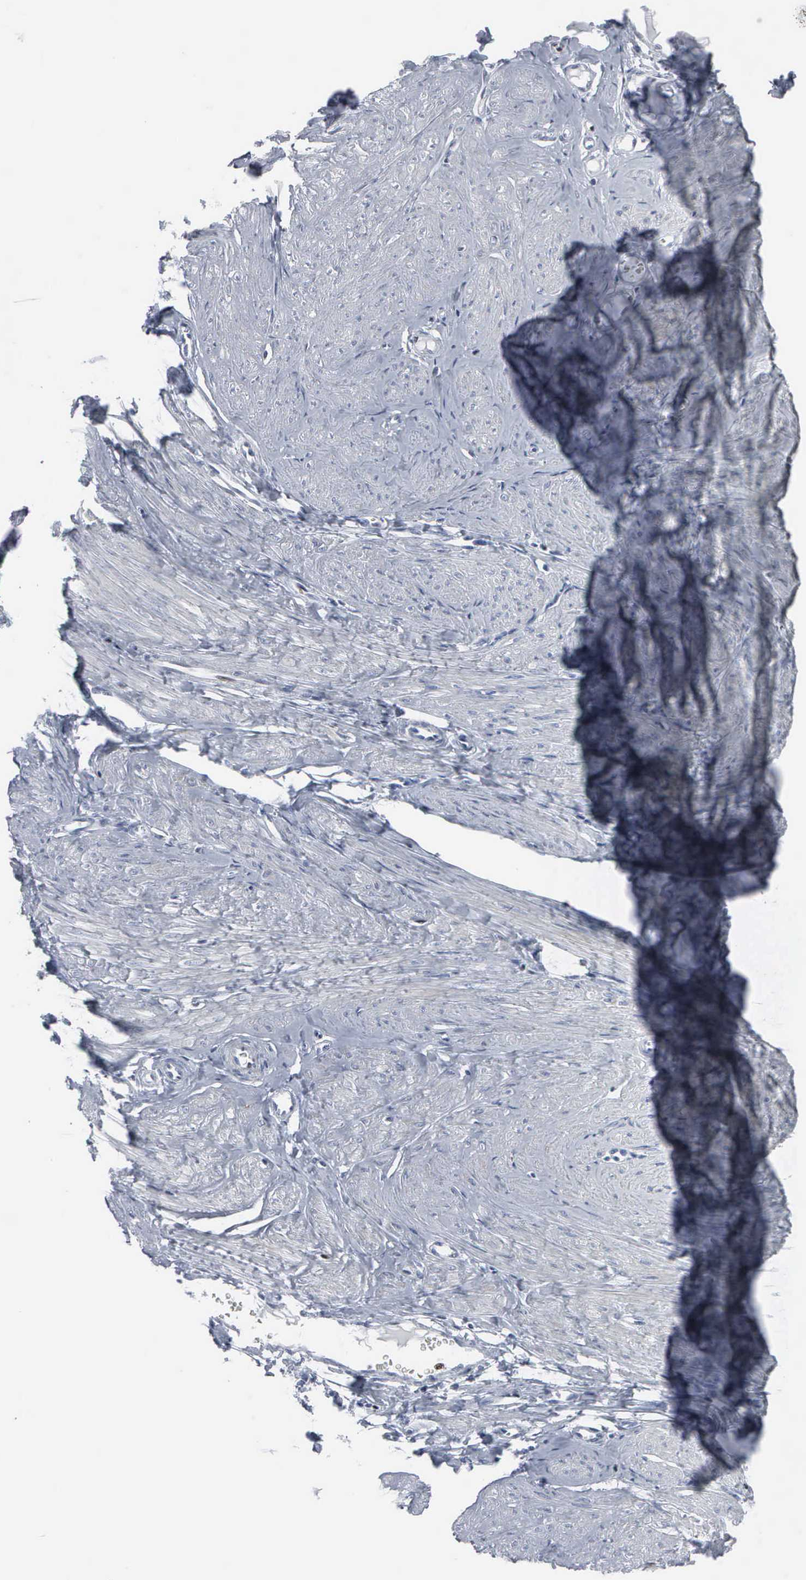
{"staining": {"intensity": "weak", "quantity": ">75%", "location": "cytoplasmic/membranous"}, "tissue": "smooth muscle", "cell_type": "Smooth muscle cells", "image_type": "normal", "snomed": [{"axis": "morphology", "description": "Normal tissue, NOS"}, {"axis": "topography", "description": "Uterus"}], "caption": "IHC (DAB) staining of normal smooth muscle exhibits weak cytoplasmic/membranous protein expression in approximately >75% of smooth muscle cells.", "gene": "CCND3", "patient": {"sex": "female", "age": 45}}